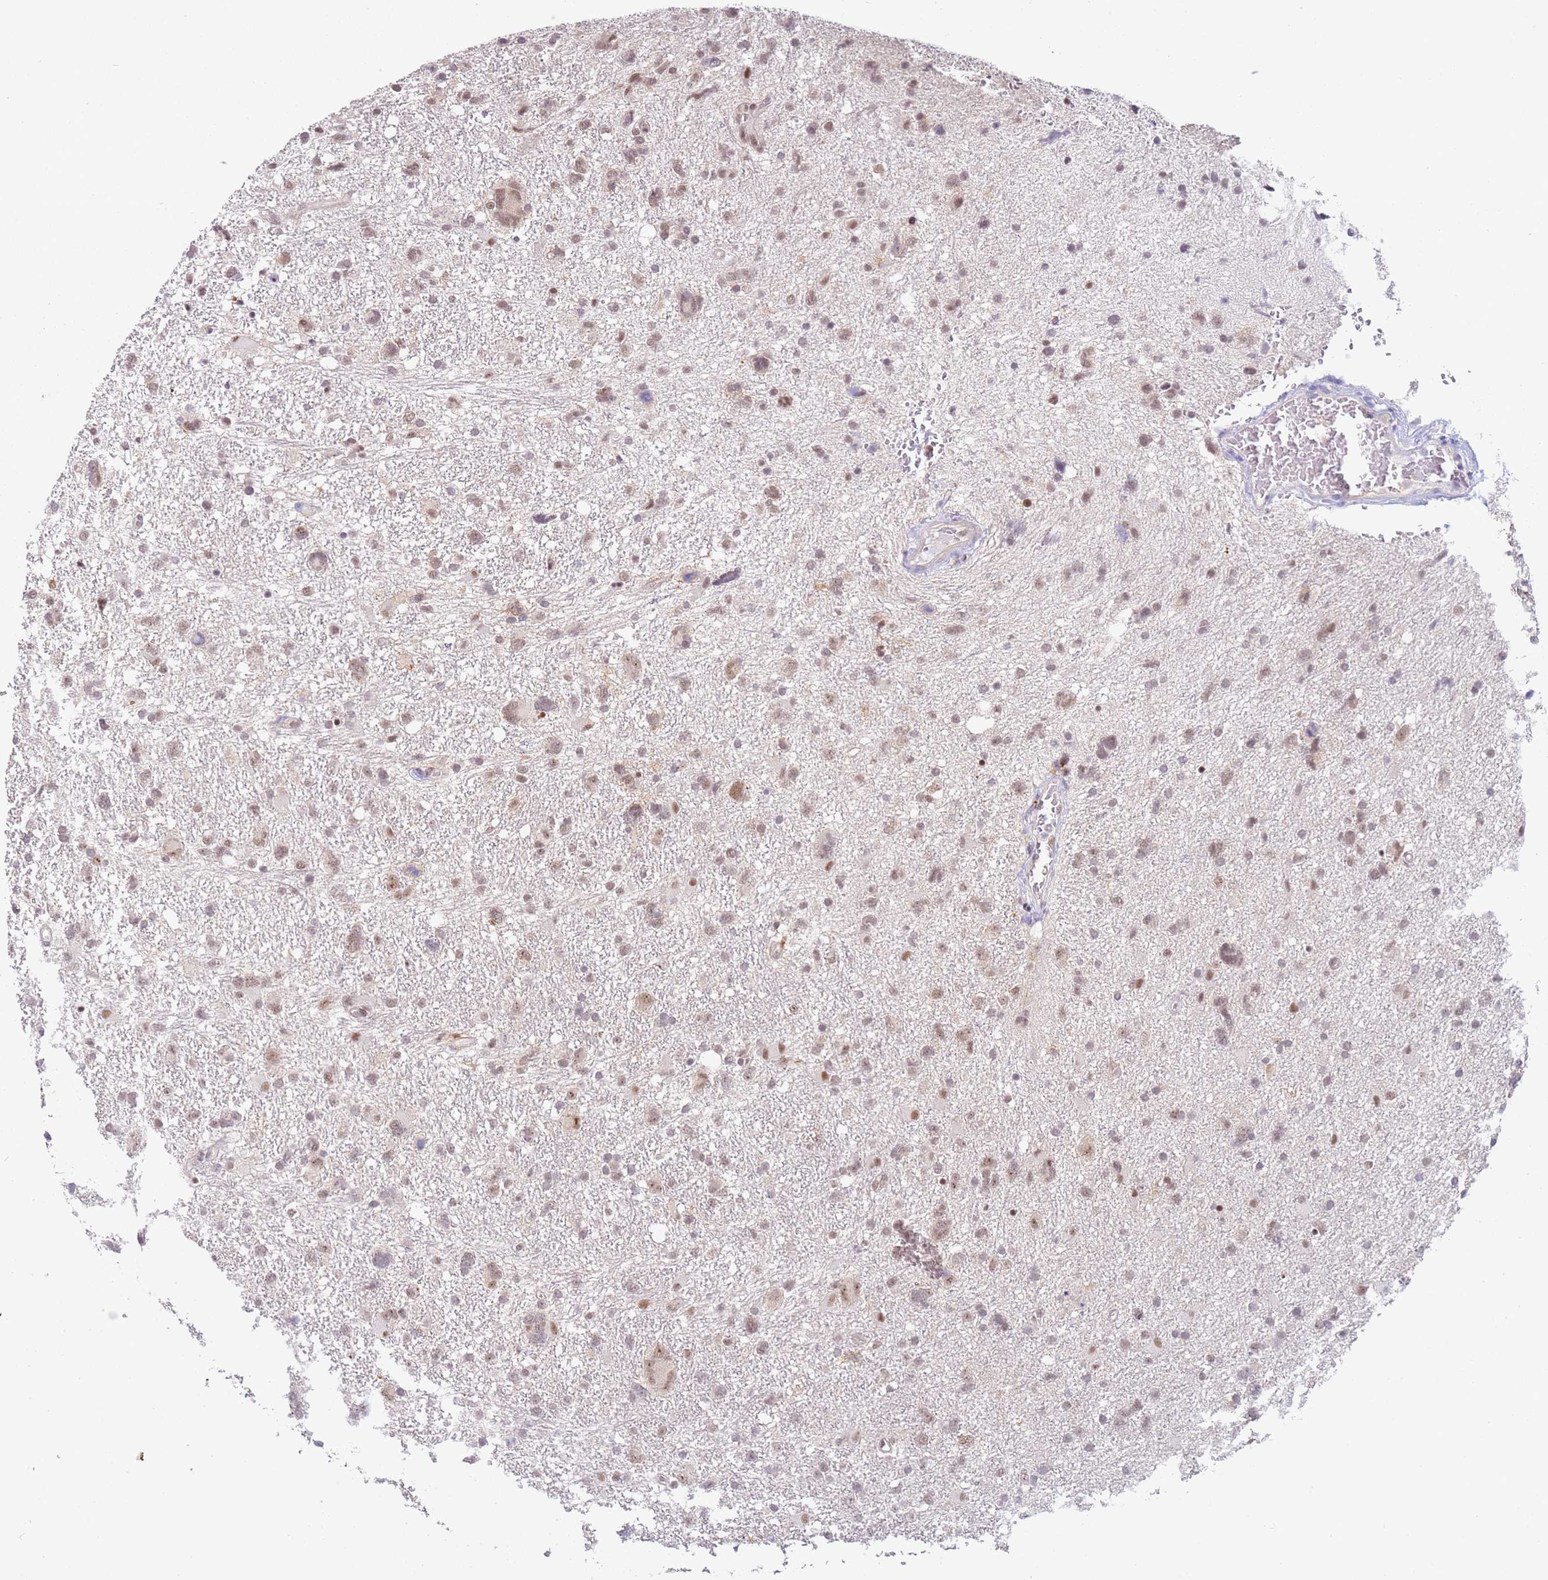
{"staining": {"intensity": "weak", "quantity": ">75%", "location": "nuclear"}, "tissue": "glioma", "cell_type": "Tumor cells", "image_type": "cancer", "snomed": [{"axis": "morphology", "description": "Glioma, malignant, High grade"}, {"axis": "topography", "description": "Brain"}], "caption": "Tumor cells reveal low levels of weak nuclear expression in approximately >75% of cells in malignant high-grade glioma.", "gene": "LGALSL", "patient": {"sex": "male", "age": 61}}